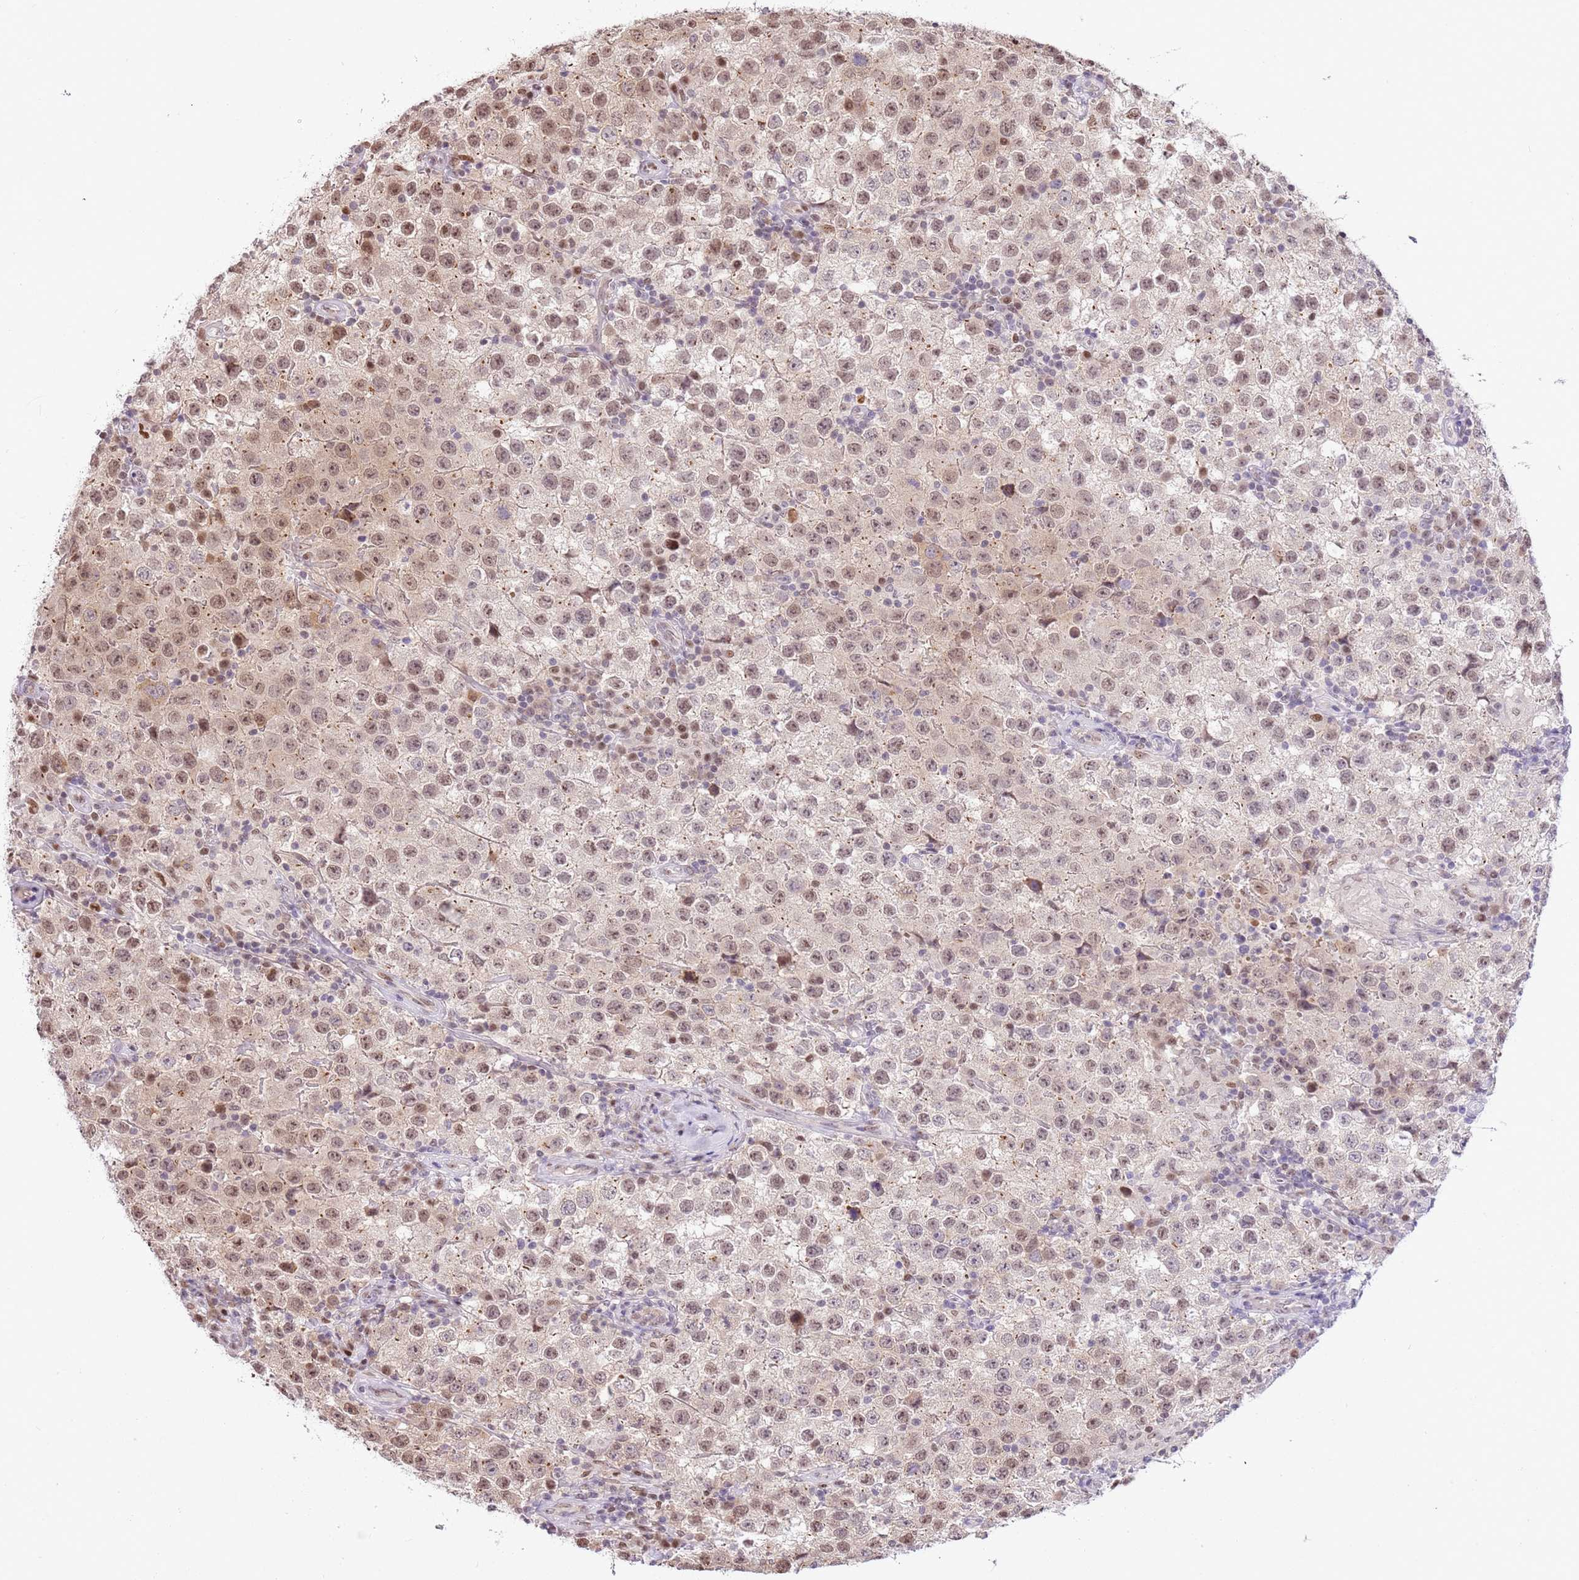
{"staining": {"intensity": "weak", "quantity": ">75%", "location": "nuclear"}, "tissue": "testis cancer", "cell_type": "Tumor cells", "image_type": "cancer", "snomed": [{"axis": "morphology", "description": "Seminoma, NOS"}, {"axis": "morphology", "description": "Carcinoma, Embryonal, NOS"}, {"axis": "topography", "description": "Testis"}], "caption": "Weak nuclear staining for a protein is identified in approximately >75% of tumor cells of testis cancer using immunohistochemistry (IHC).", "gene": "RFK", "patient": {"sex": "male", "age": 41}}